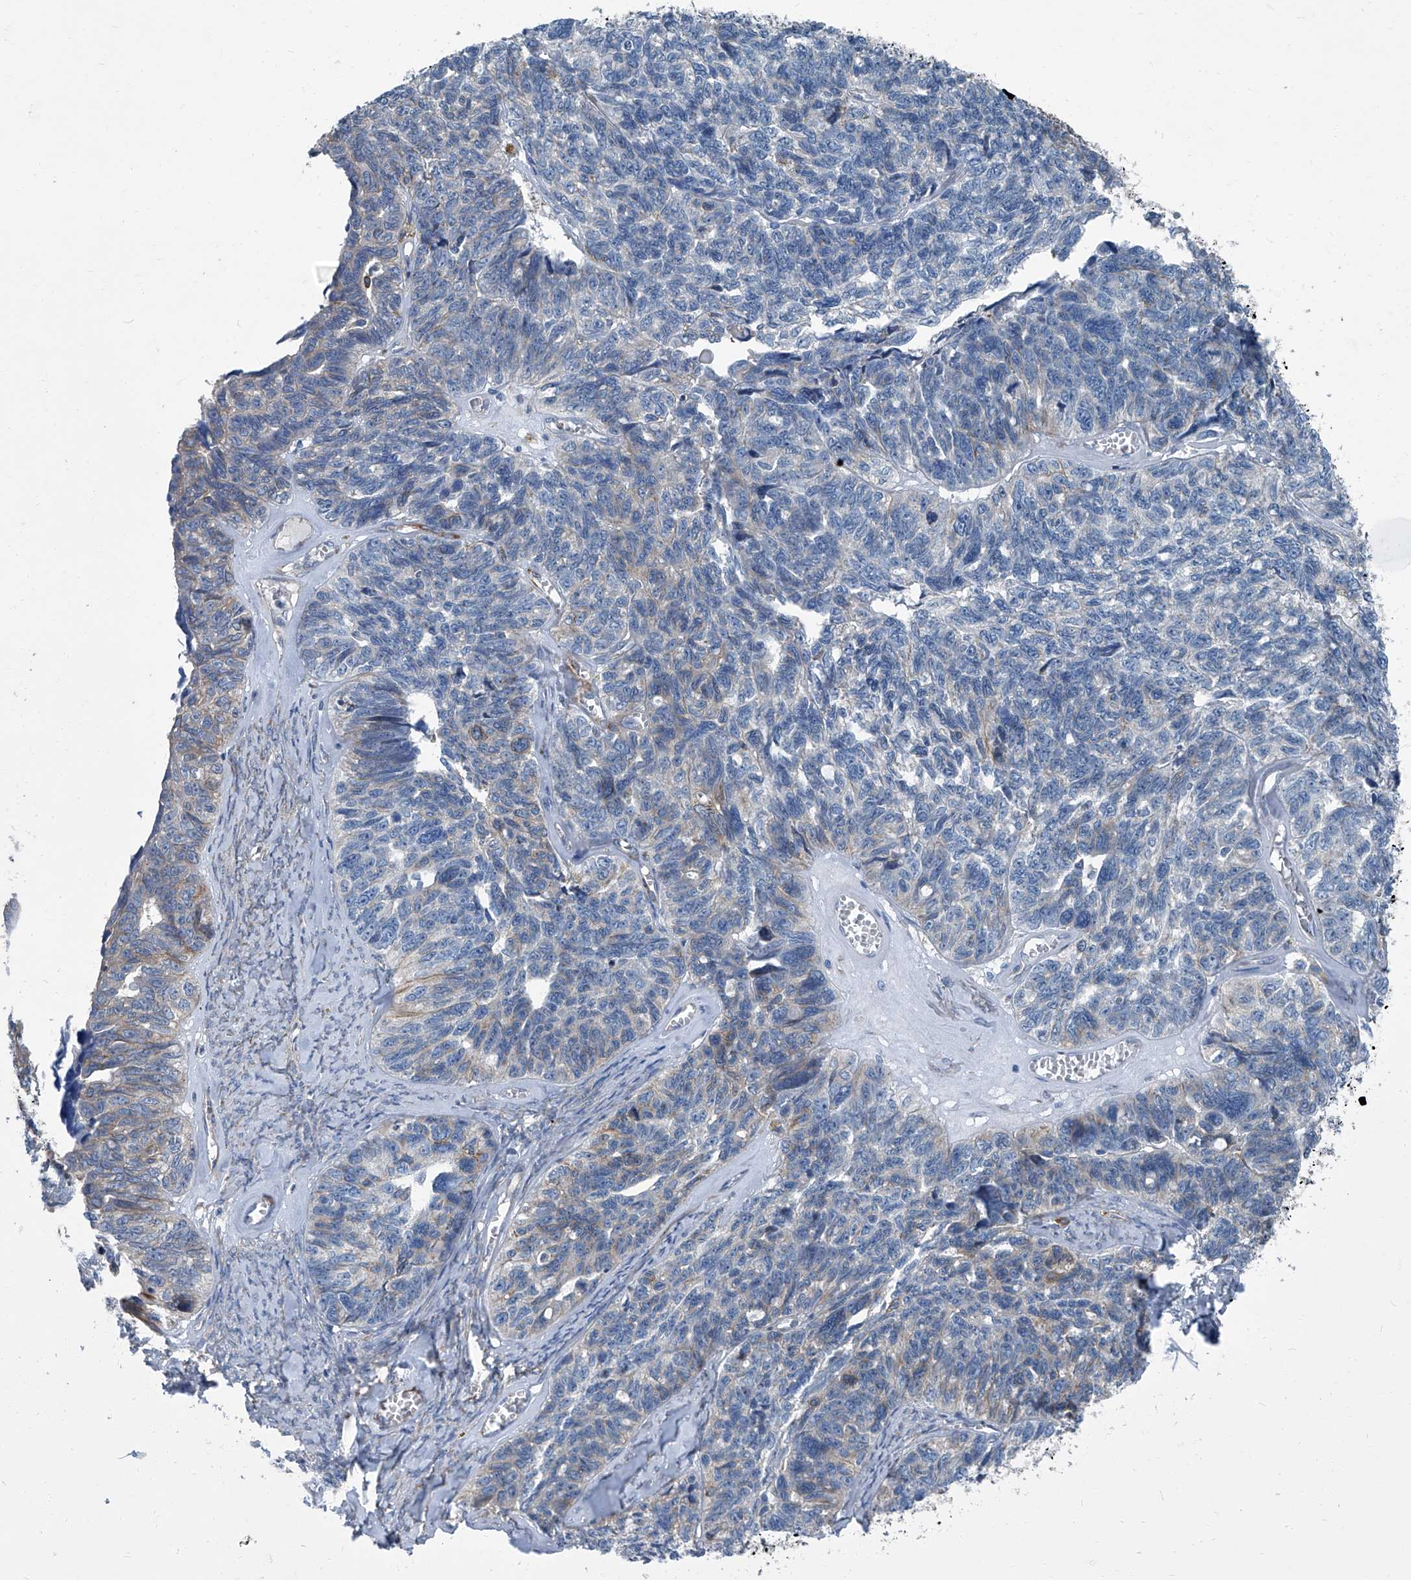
{"staining": {"intensity": "negative", "quantity": "none", "location": "none"}, "tissue": "ovarian cancer", "cell_type": "Tumor cells", "image_type": "cancer", "snomed": [{"axis": "morphology", "description": "Cystadenocarcinoma, serous, NOS"}, {"axis": "topography", "description": "Ovary"}], "caption": "There is no significant expression in tumor cells of ovarian cancer.", "gene": "SEPTIN7", "patient": {"sex": "female", "age": 79}}